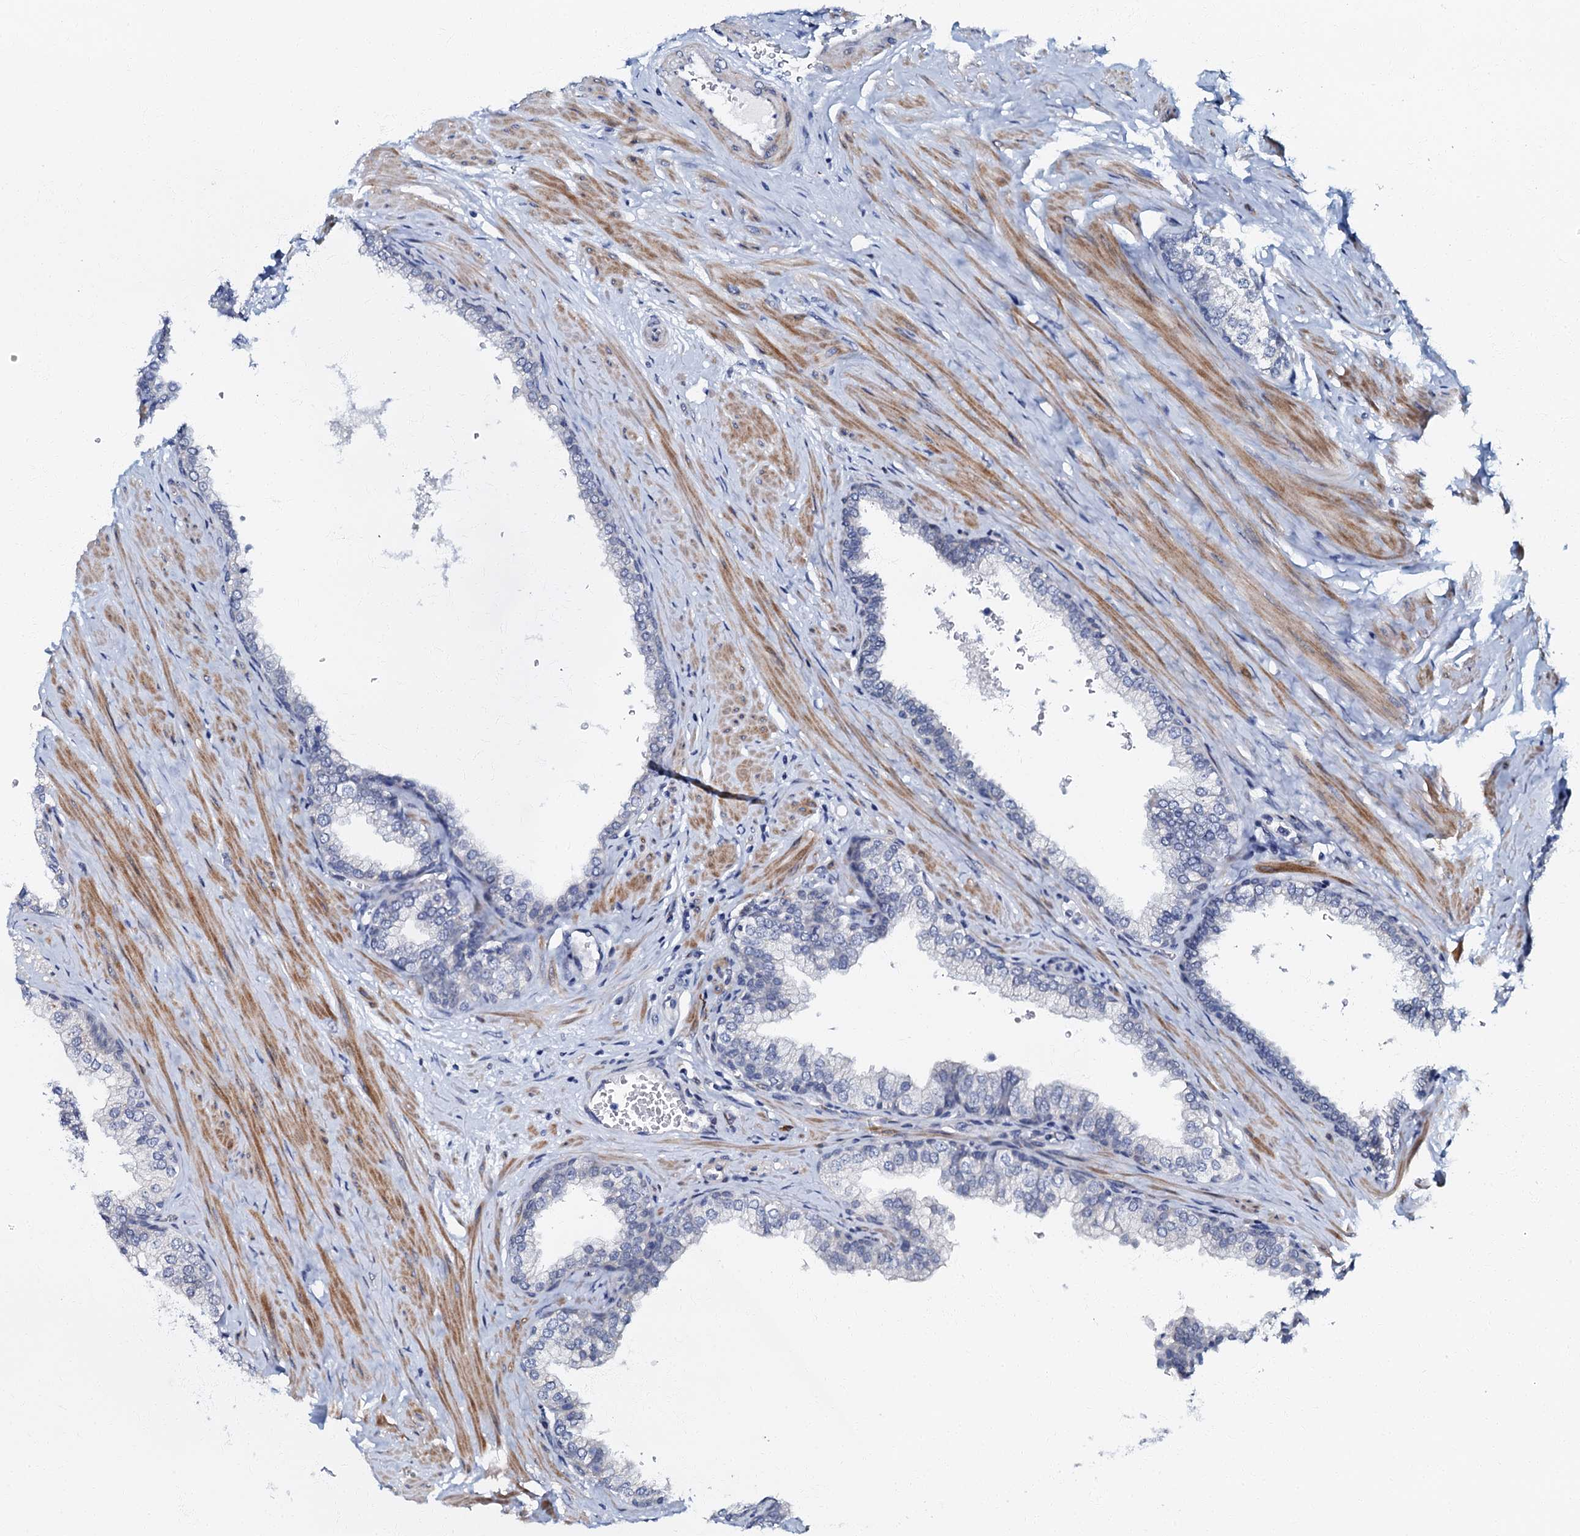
{"staining": {"intensity": "moderate", "quantity": "<25%", "location": "cytoplasmic/membranous"}, "tissue": "prostate", "cell_type": "Glandular cells", "image_type": "normal", "snomed": [{"axis": "morphology", "description": "Normal tissue, NOS"}, {"axis": "morphology", "description": "Urothelial carcinoma, Low grade"}, {"axis": "topography", "description": "Urinary bladder"}, {"axis": "topography", "description": "Prostate"}], "caption": "Immunohistochemical staining of normal prostate shows <25% levels of moderate cytoplasmic/membranous protein staining in about <25% of glandular cells. Ihc stains the protein in brown and the nuclei are stained blue.", "gene": "OLAH", "patient": {"sex": "male", "age": 60}}